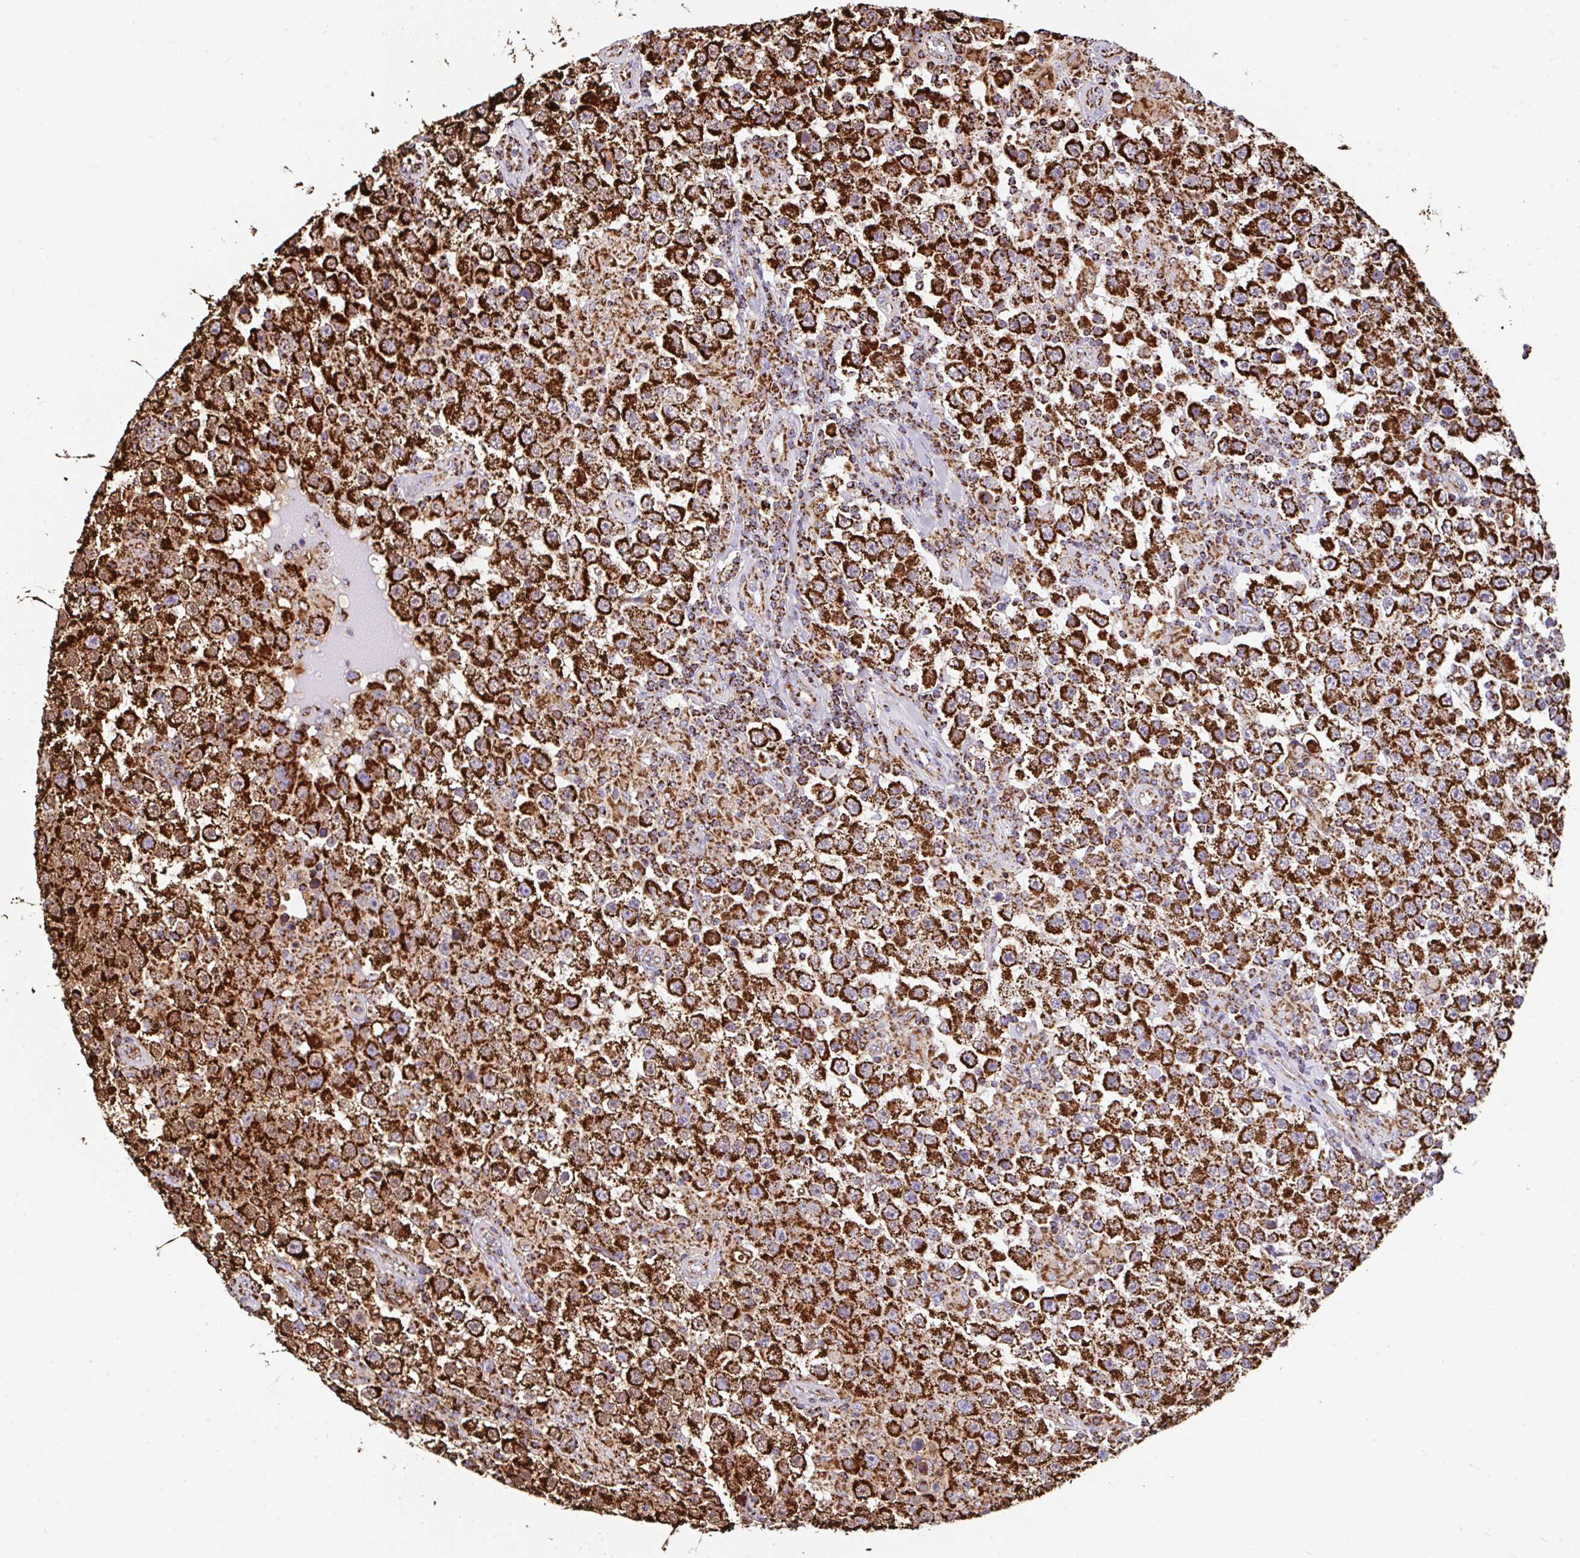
{"staining": {"intensity": "strong", "quantity": ">75%", "location": "cytoplasmic/membranous"}, "tissue": "testis cancer", "cell_type": "Tumor cells", "image_type": "cancer", "snomed": [{"axis": "morphology", "description": "Normal tissue, NOS"}, {"axis": "morphology", "description": "Urothelial carcinoma, High grade"}, {"axis": "morphology", "description": "Seminoma, NOS"}, {"axis": "morphology", "description": "Carcinoma, Embryonal, NOS"}, {"axis": "topography", "description": "Urinary bladder"}, {"axis": "topography", "description": "Testis"}], "caption": "The immunohistochemical stain highlights strong cytoplasmic/membranous positivity in tumor cells of testis cancer (embryonal carcinoma) tissue. (Stains: DAB in brown, nuclei in blue, Microscopy: brightfield microscopy at high magnification).", "gene": "ANKRD33B", "patient": {"sex": "male", "age": 41}}